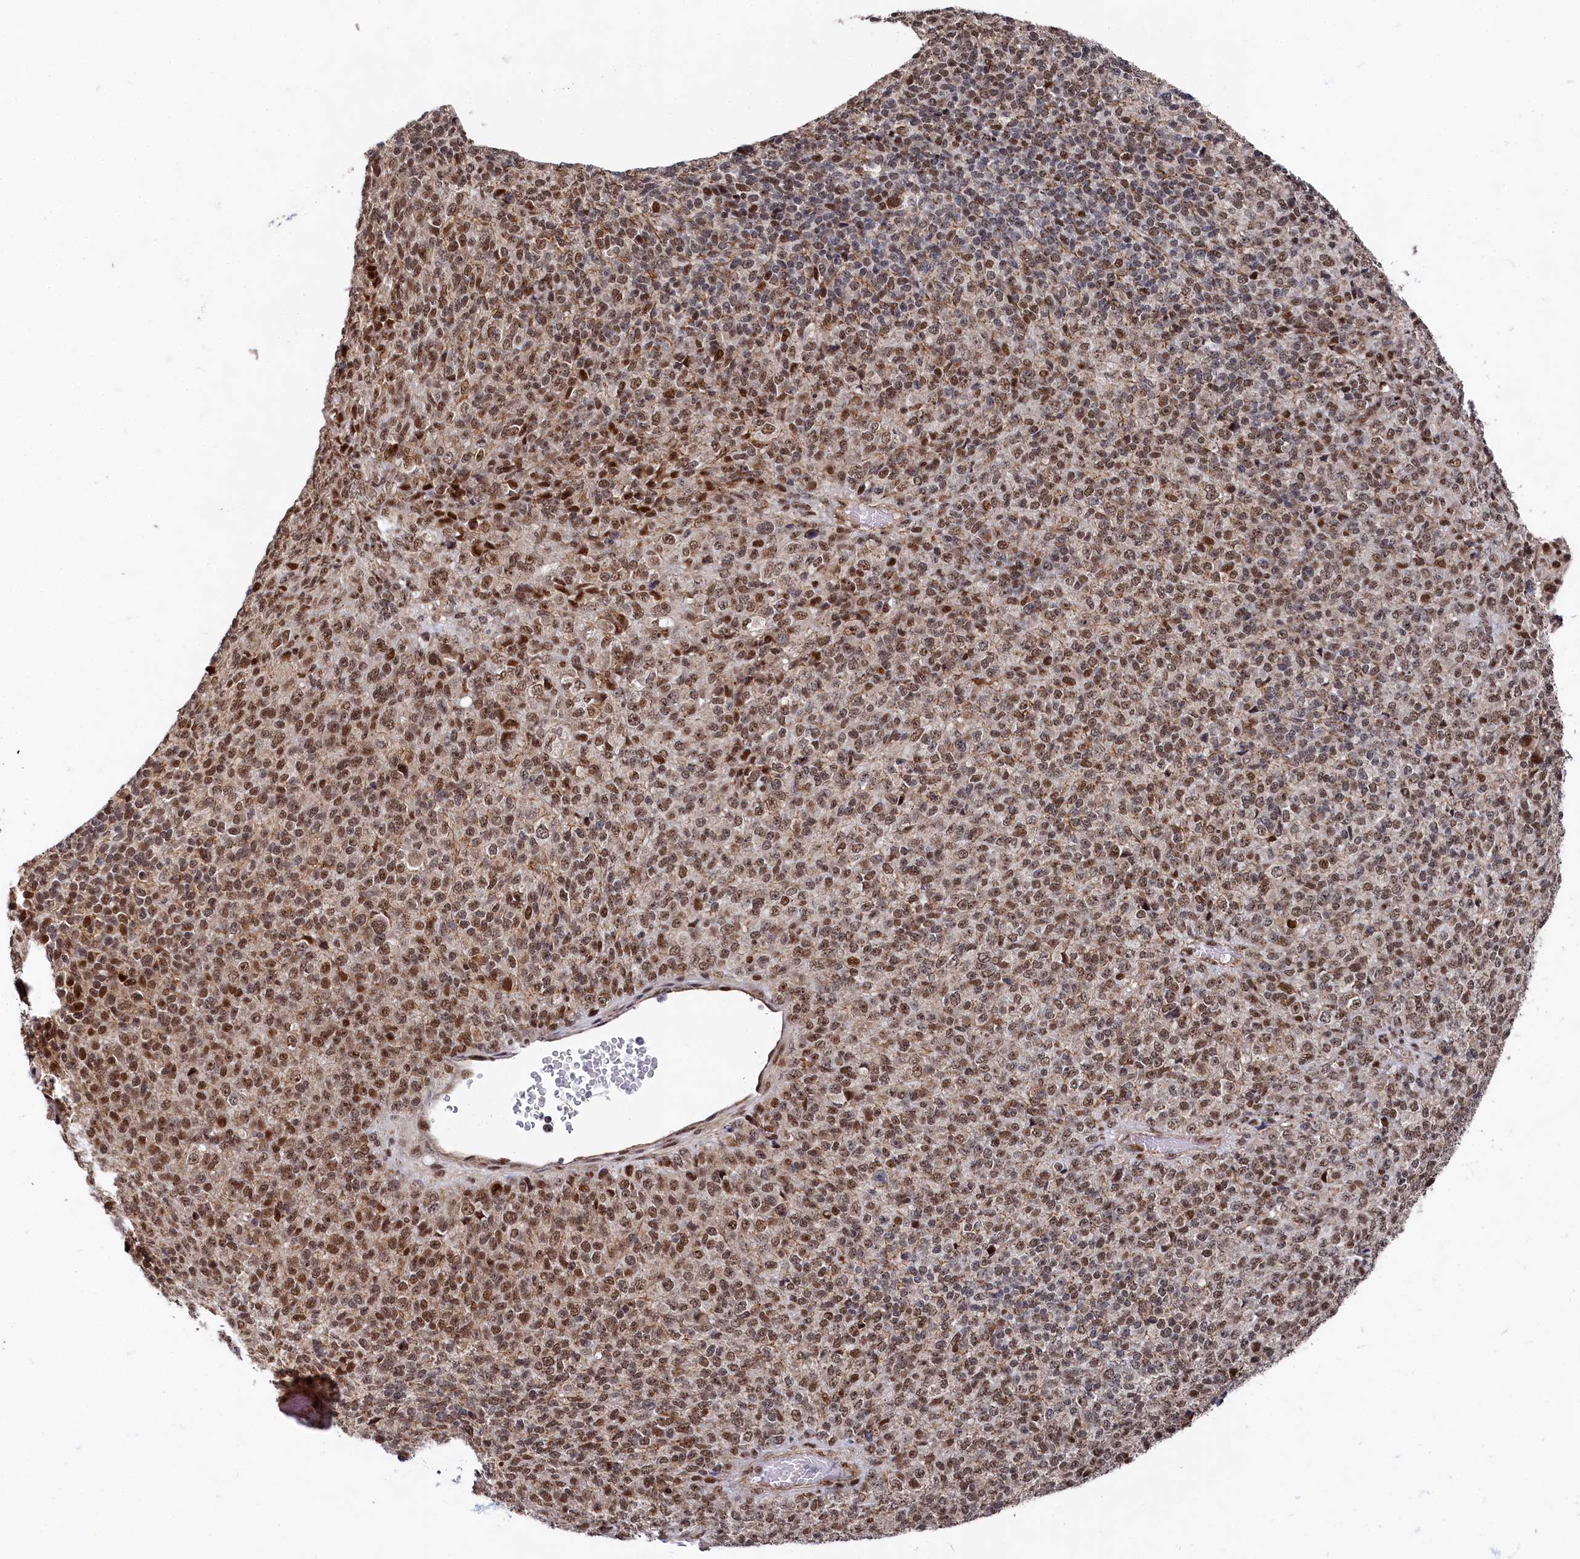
{"staining": {"intensity": "moderate", "quantity": ">75%", "location": "nuclear"}, "tissue": "melanoma", "cell_type": "Tumor cells", "image_type": "cancer", "snomed": [{"axis": "morphology", "description": "Malignant melanoma, Metastatic site"}, {"axis": "topography", "description": "Brain"}], "caption": "Immunohistochemical staining of melanoma reveals moderate nuclear protein expression in approximately >75% of tumor cells.", "gene": "BUB3", "patient": {"sex": "female", "age": 56}}